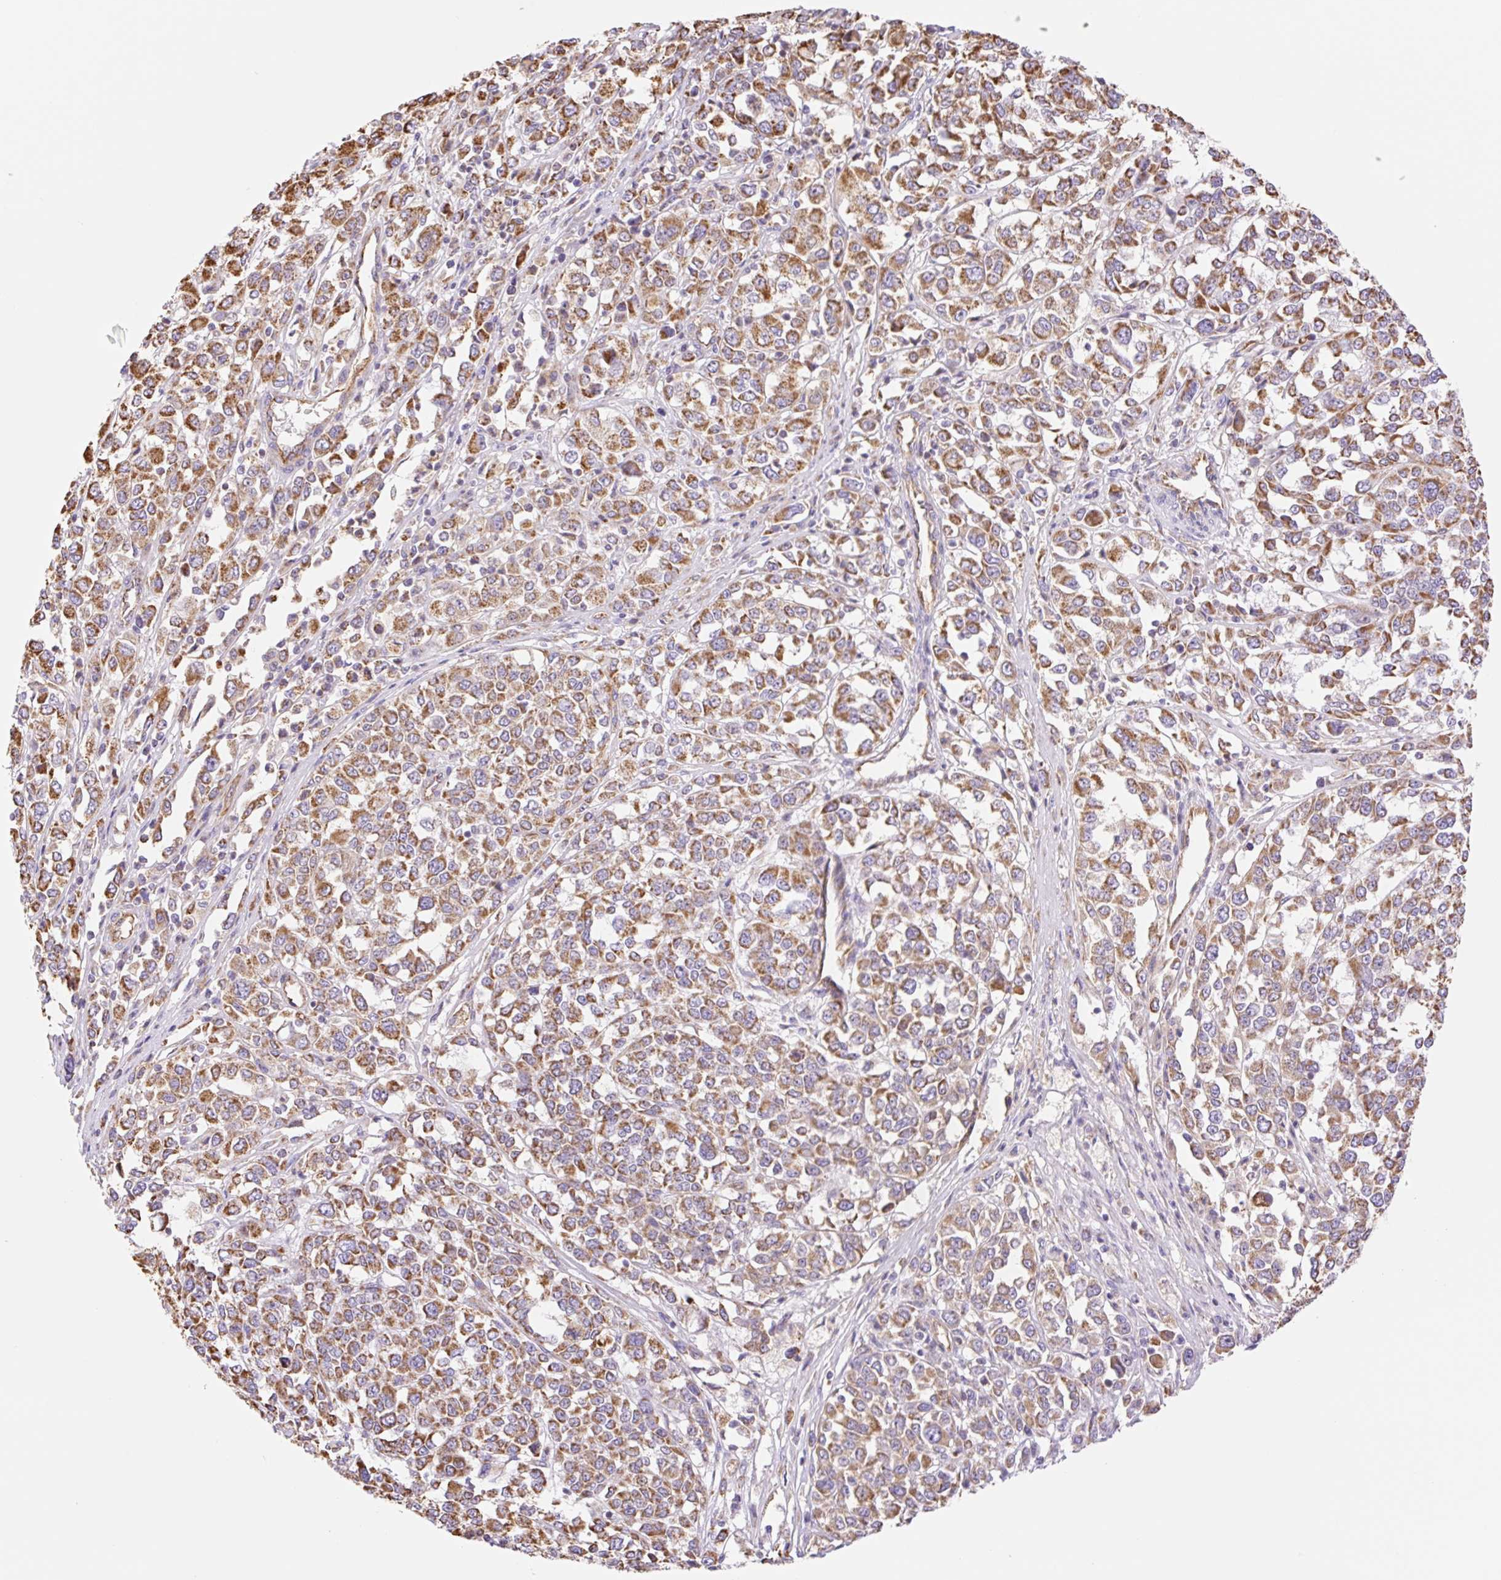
{"staining": {"intensity": "moderate", "quantity": ">75%", "location": "cytoplasmic/membranous"}, "tissue": "melanoma", "cell_type": "Tumor cells", "image_type": "cancer", "snomed": [{"axis": "morphology", "description": "Malignant melanoma, Metastatic site"}, {"axis": "topography", "description": "Lymph node"}], "caption": "Approximately >75% of tumor cells in malignant melanoma (metastatic site) display moderate cytoplasmic/membranous protein positivity as visualized by brown immunohistochemical staining.", "gene": "ESAM", "patient": {"sex": "male", "age": 44}}